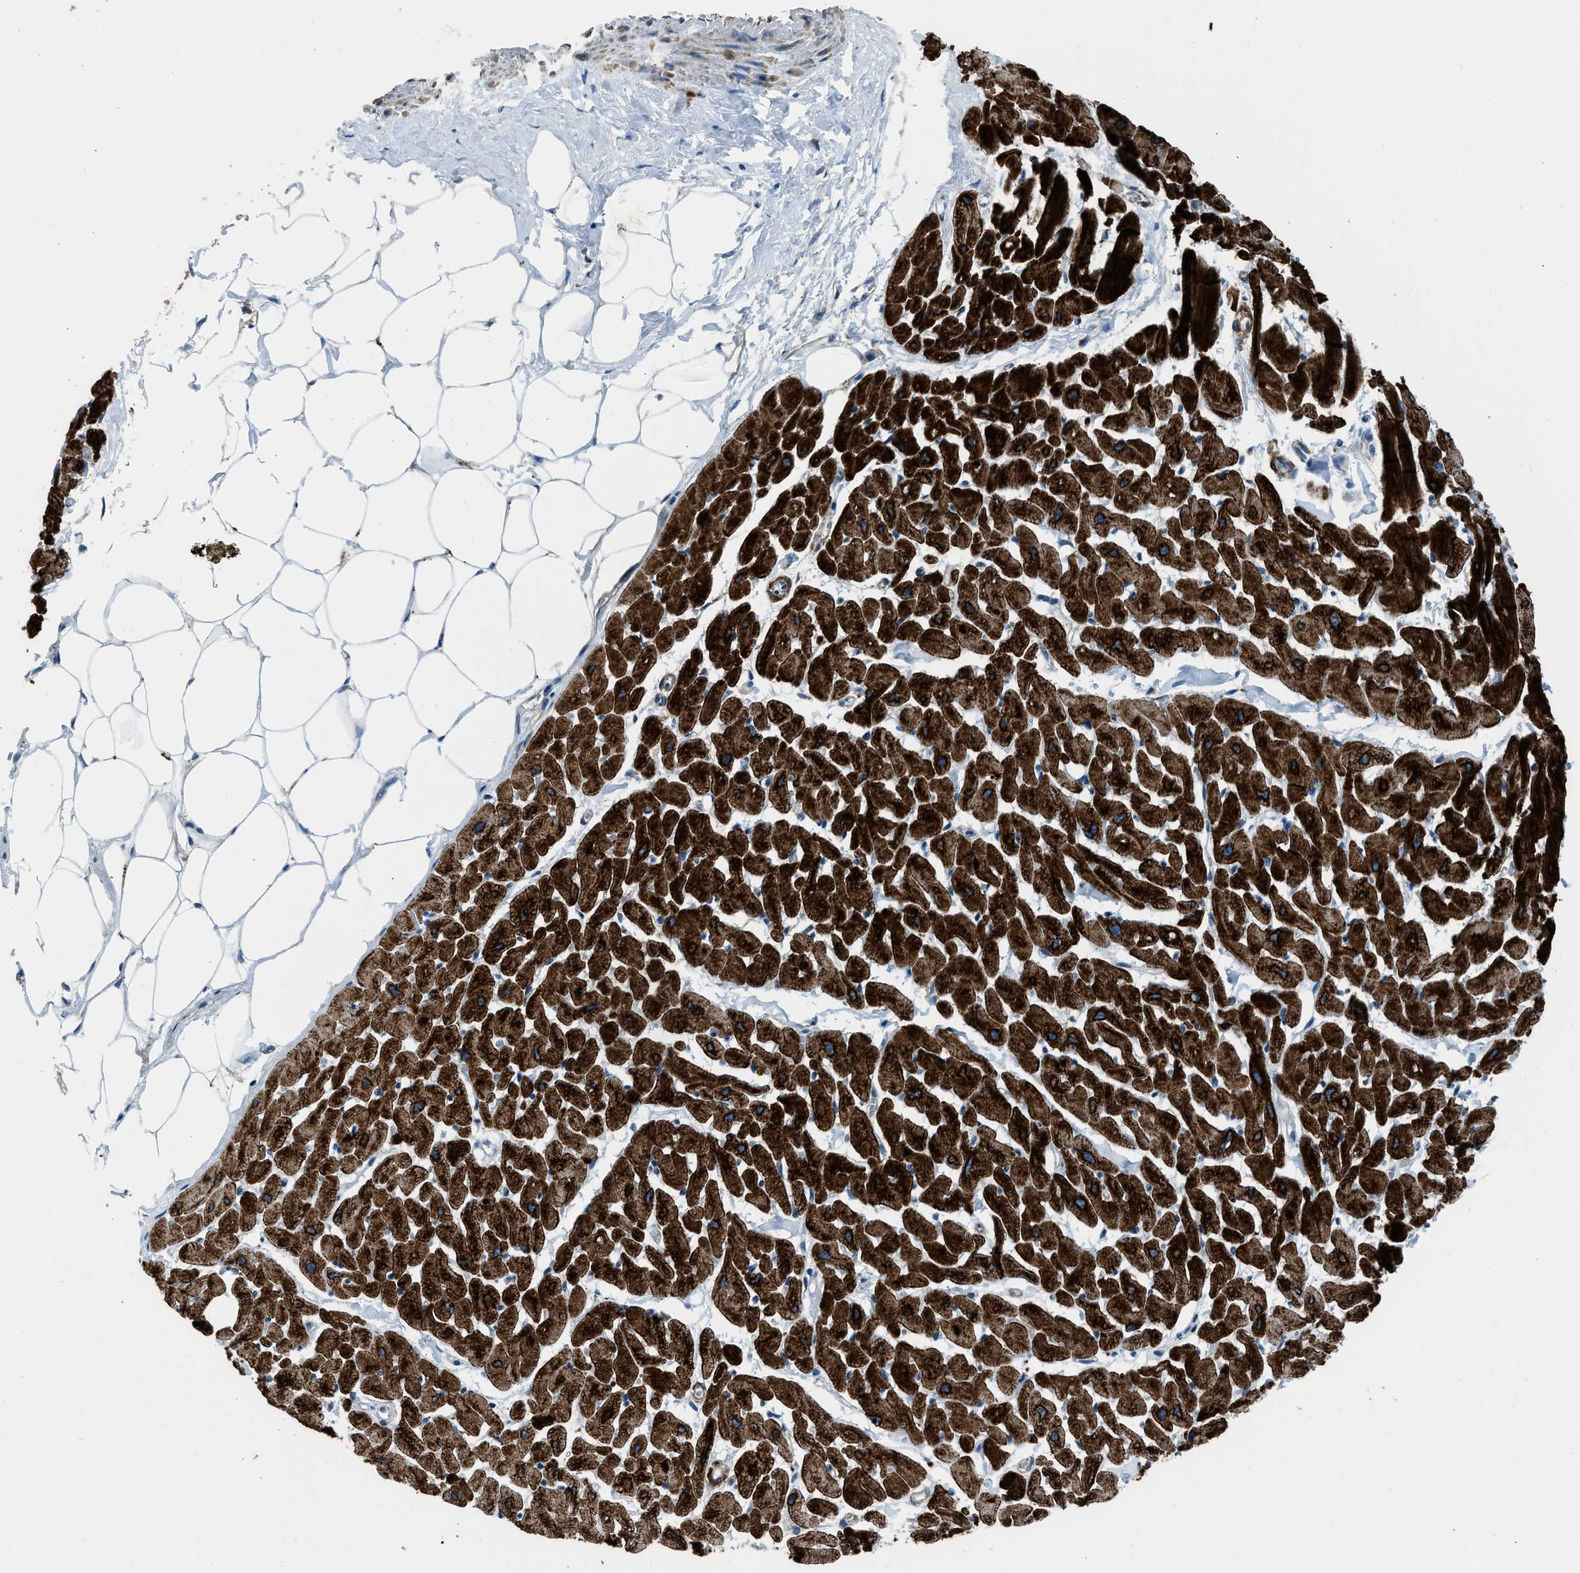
{"staining": {"intensity": "strong", "quantity": ">75%", "location": "cytoplasmic/membranous"}, "tissue": "heart muscle", "cell_type": "Cardiomyocytes", "image_type": "normal", "snomed": [{"axis": "morphology", "description": "Normal tissue, NOS"}, {"axis": "topography", "description": "Heart"}], "caption": "Immunohistochemical staining of normal human heart muscle demonstrates strong cytoplasmic/membranous protein expression in approximately >75% of cardiomyocytes. (Stains: DAB in brown, nuclei in blue, Microscopy: brightfield microscopy at high magnification).", "gene": "LMBR1", "patient": {"sex": "female", "age": 19}}